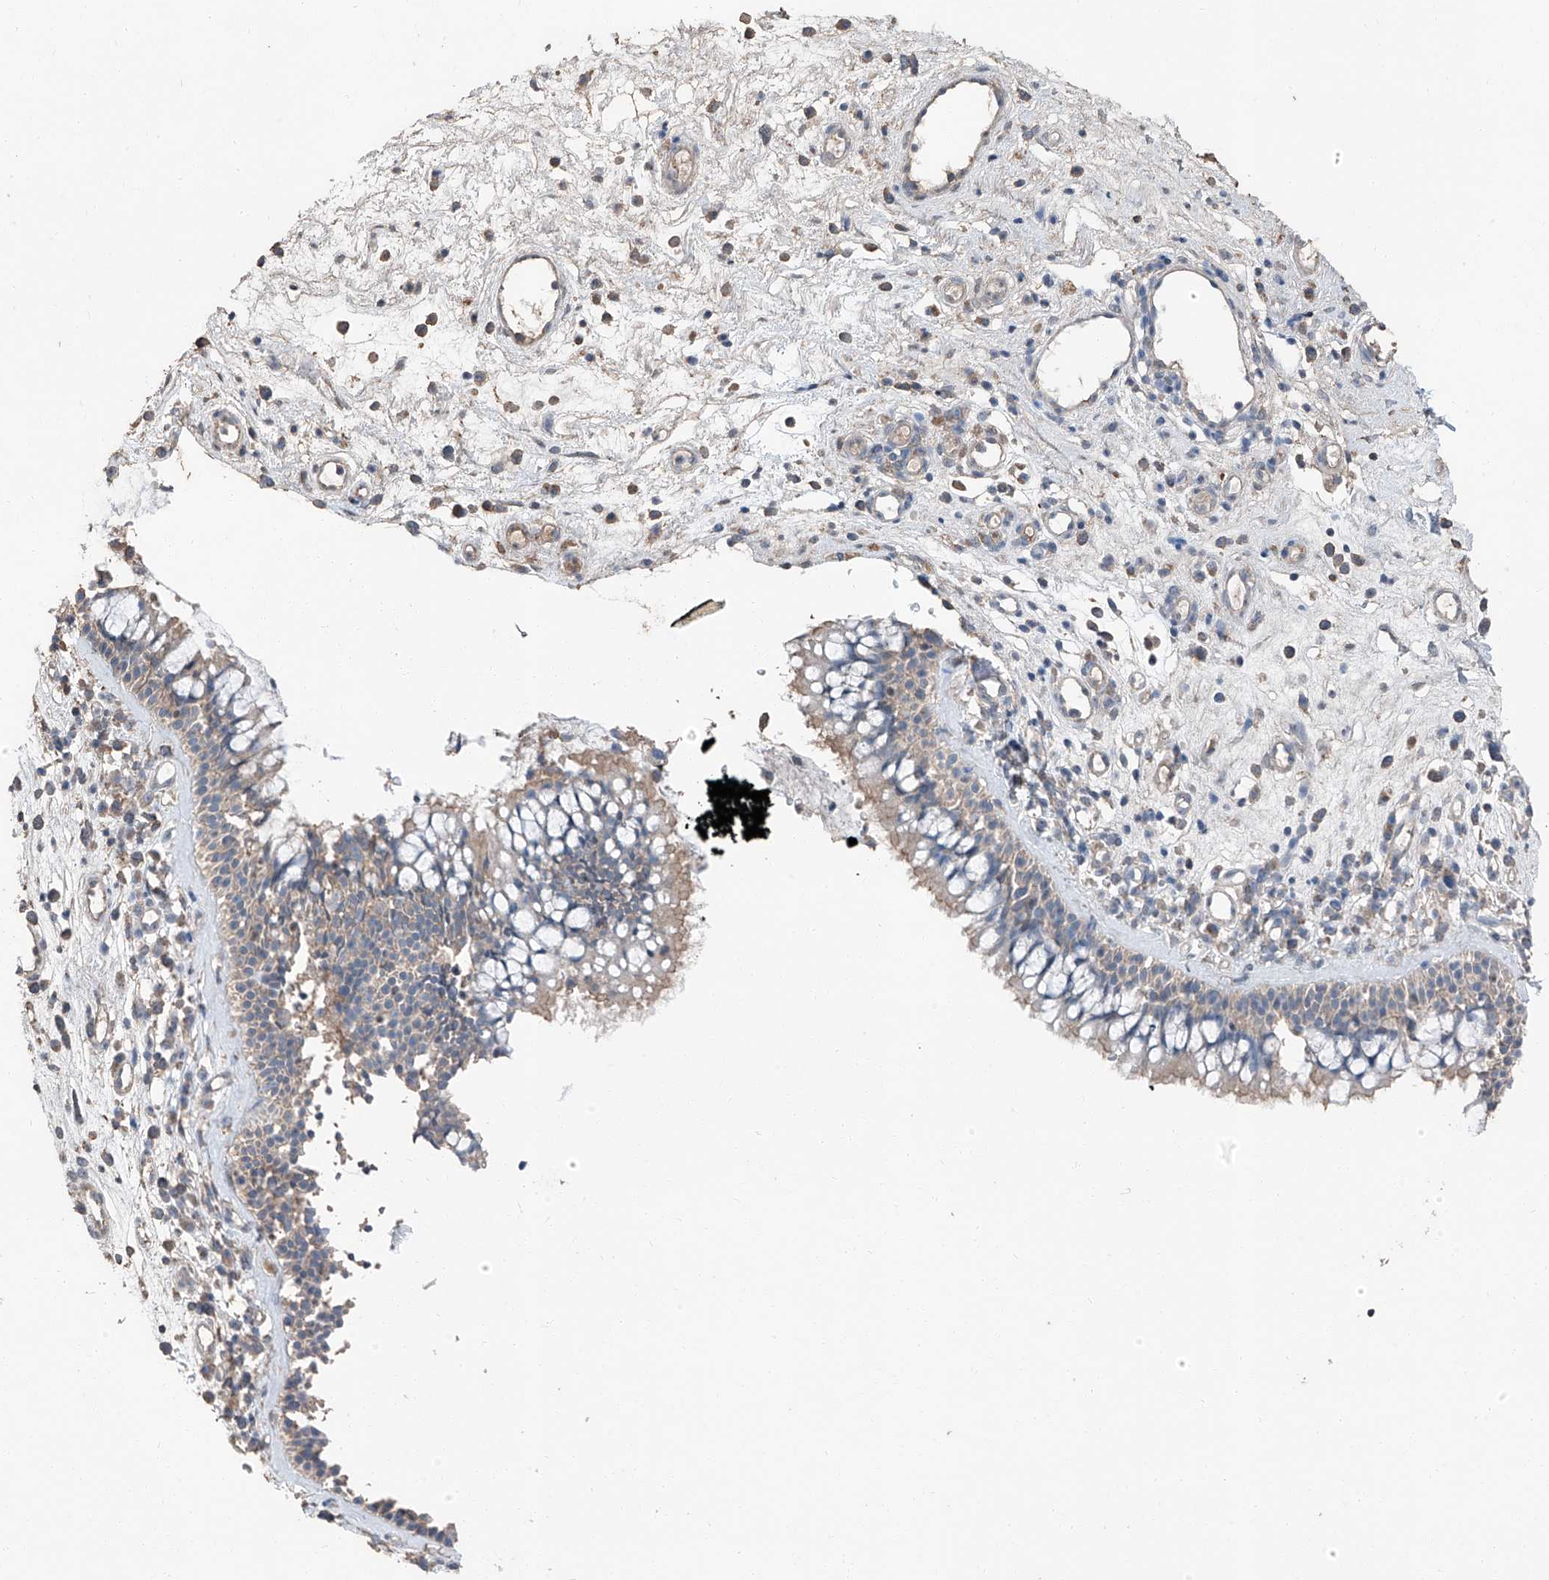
{"staining": {"intensity": "weak", "quantity": "25%-75%", "location": "cytoplasmic/membranous"}, "tissue": "nasopharynx", "cell_type": "Respiratory epithelial cells", "image_type": "normal", "snomed": [{"axis": "morphology", "description": "Normal tissue, NOS"}, {"axis": "morphology", "description": "Inflammation, NOS"}, {"axis": "morphology", "description": "Malignant melanoma, Metastatic site"}, {"axis": "topography", "description": "Nasopharynx"}], "caption": "A brown stain labels weak cytoplasmic/membranous positivity of a protein in respiratory epithelial cells of normal nasopharynx. (brown staining indicates protein expression, while blue staining denotes nuclei).", "gene": "MAMLD1", "patient": {"sex": "male", "age": 70}}